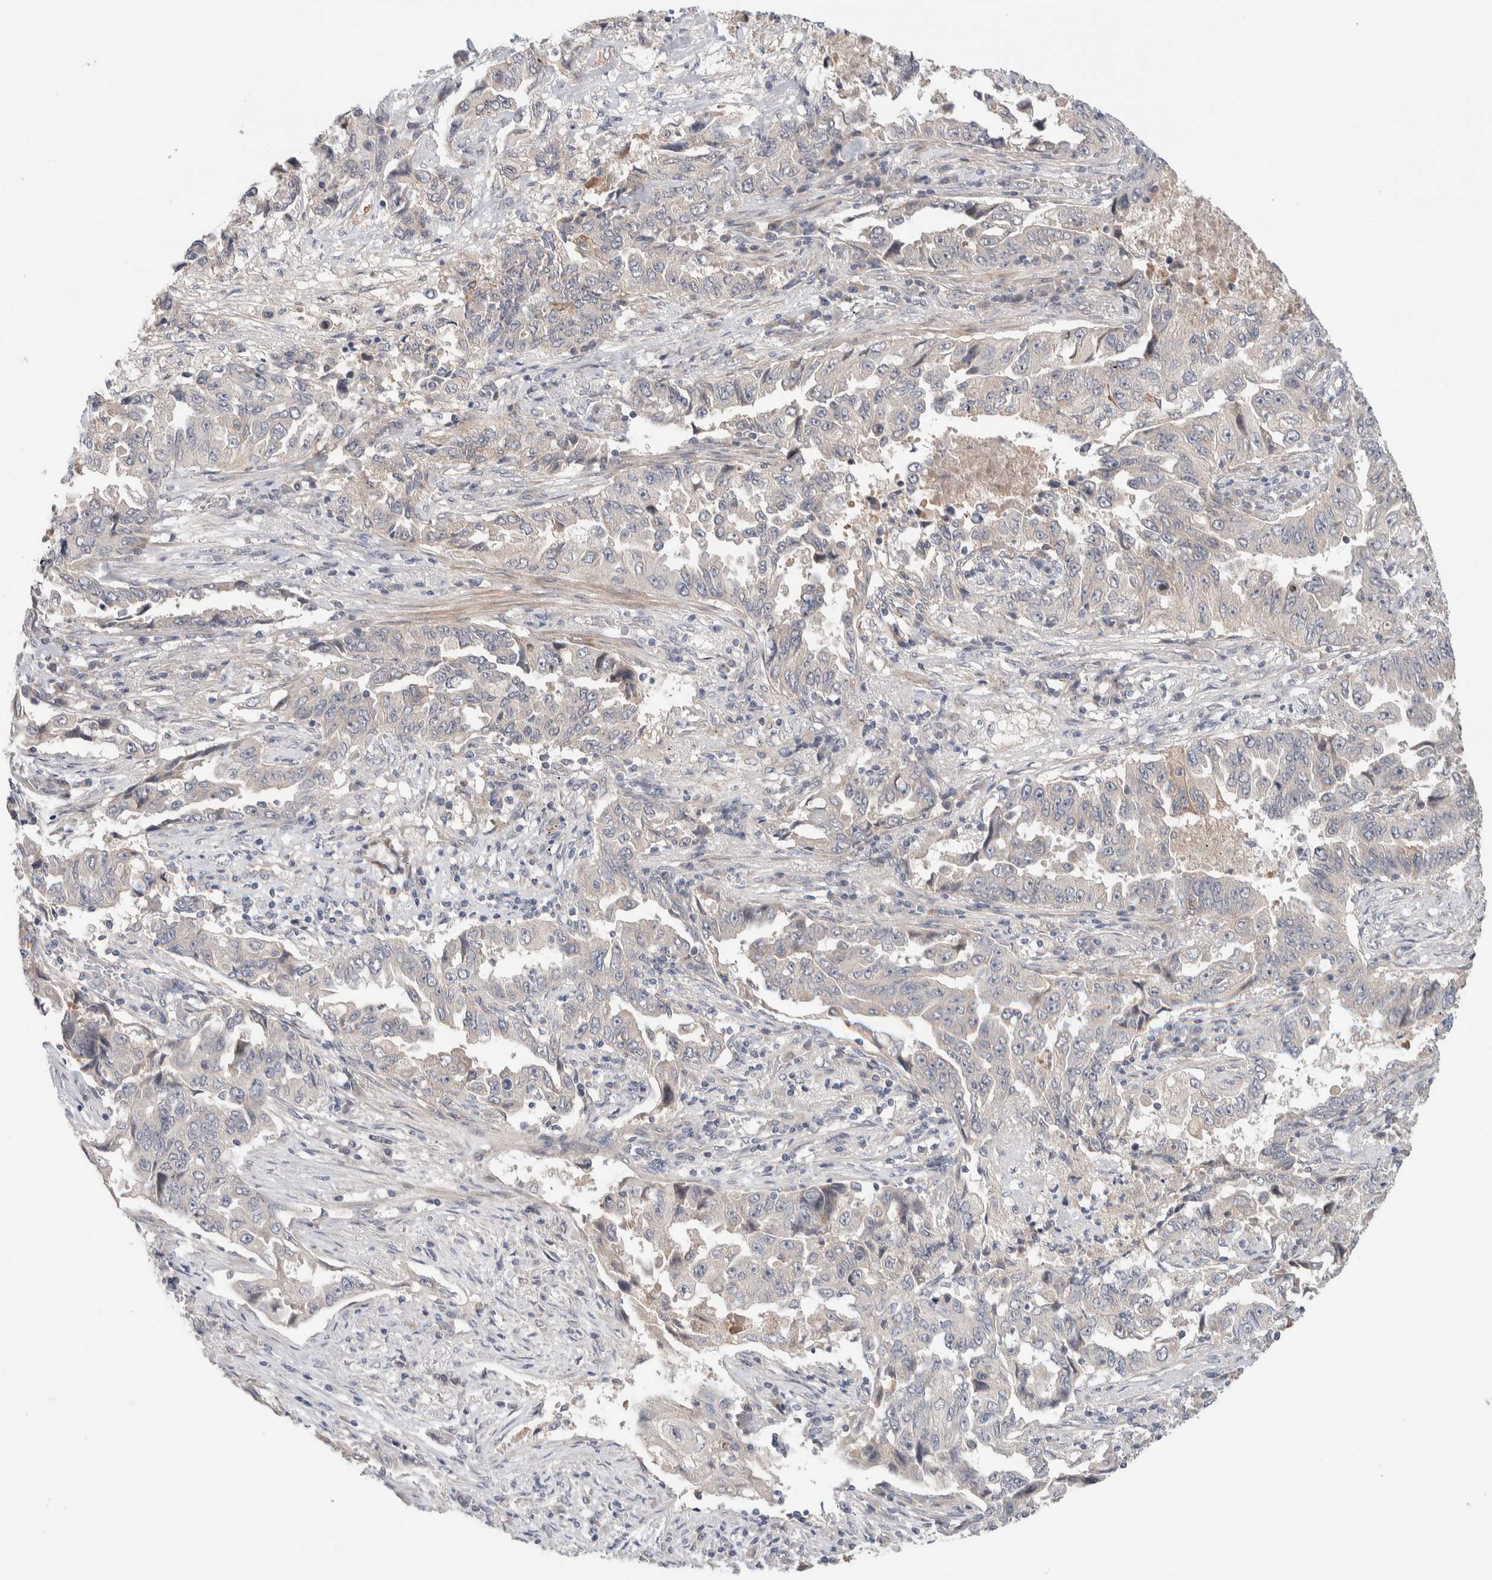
{"staining": {"intensity": "weak", "quantity": "<25%", "location": "cytoplasmic/membranous"}, "tissue": "lung cancer", "cell_type": "Tumor cells", "image_type": "cancer", "snomed": [{"axis": "morphology", "description": "Adenocarcinoma, NOS"}, {"axis": "topography", "description": "Lung"}], "caption": "Image shows no significant protein staining in tumor cells of lung adenocarcinoma. The staining was performed using DAB (3,3'-diaminobenzidine) to visualize the protein expression in brown, while the nuclei were stained in blue with hematoxylin (Magnification: 20x).", "gene": "PRDM15", "patient": {"sex": "female", "age": 51}}